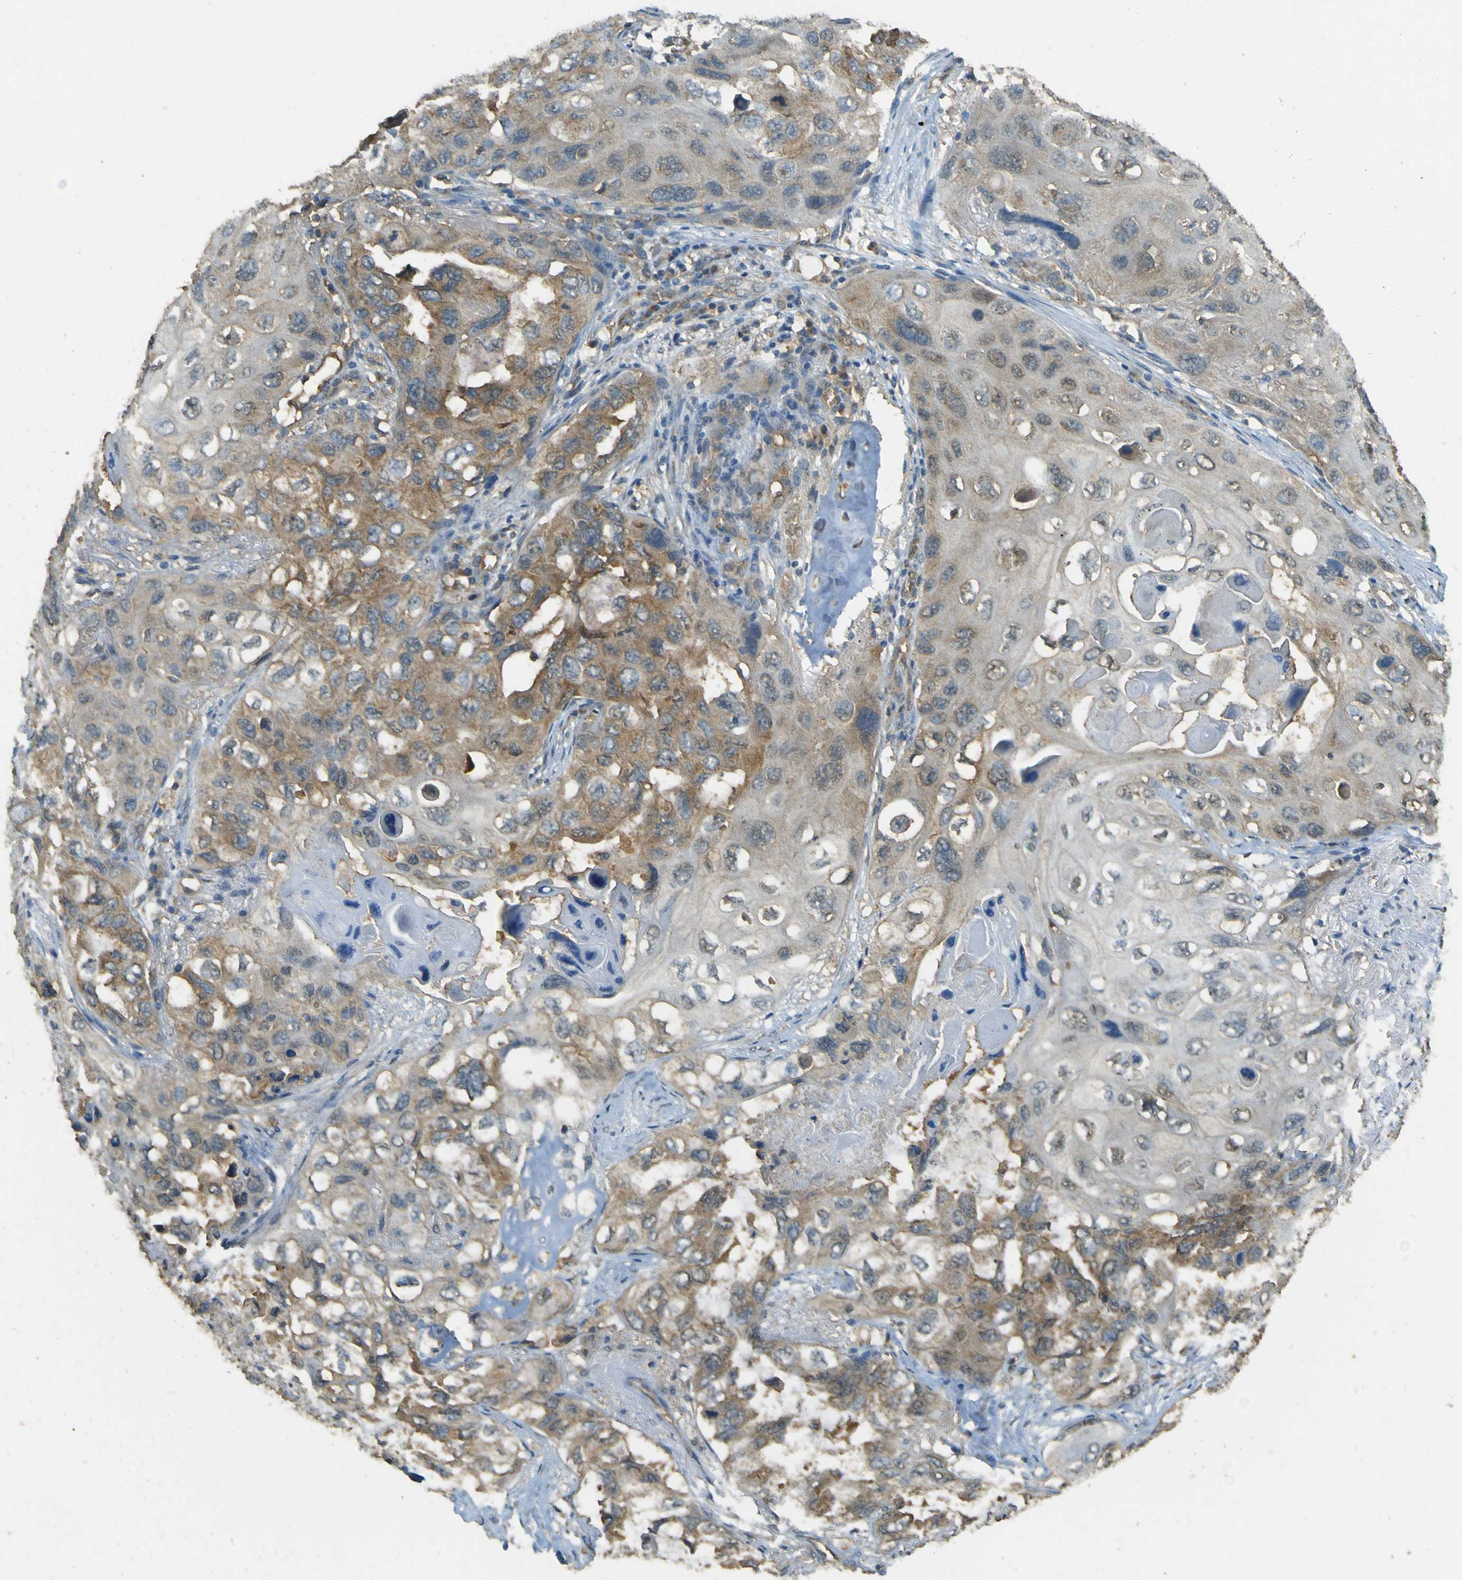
{"staining": {"intensity": "moderate", "quantity": "25%-75%", "location": "cytoplasmic/membranous"}, "tissue": "lung cancer", "cell_type": "Tumor cells", "image_type": "cancer", "snomed": [{"axis": "morphology", "description": "Squamous cell carcinoma, NOS"}, {"axis": "topography", "description": "Lung"}], "caption": "Protein analysis of lung cancer (squamous cell carcinoma) tissue demonstrates moderate cytoplasmic/membranous positivity in about 25%-75% of tumor cells.", "gene": "GOLGA1", "patient": {"sex": "female", "age": 73}}